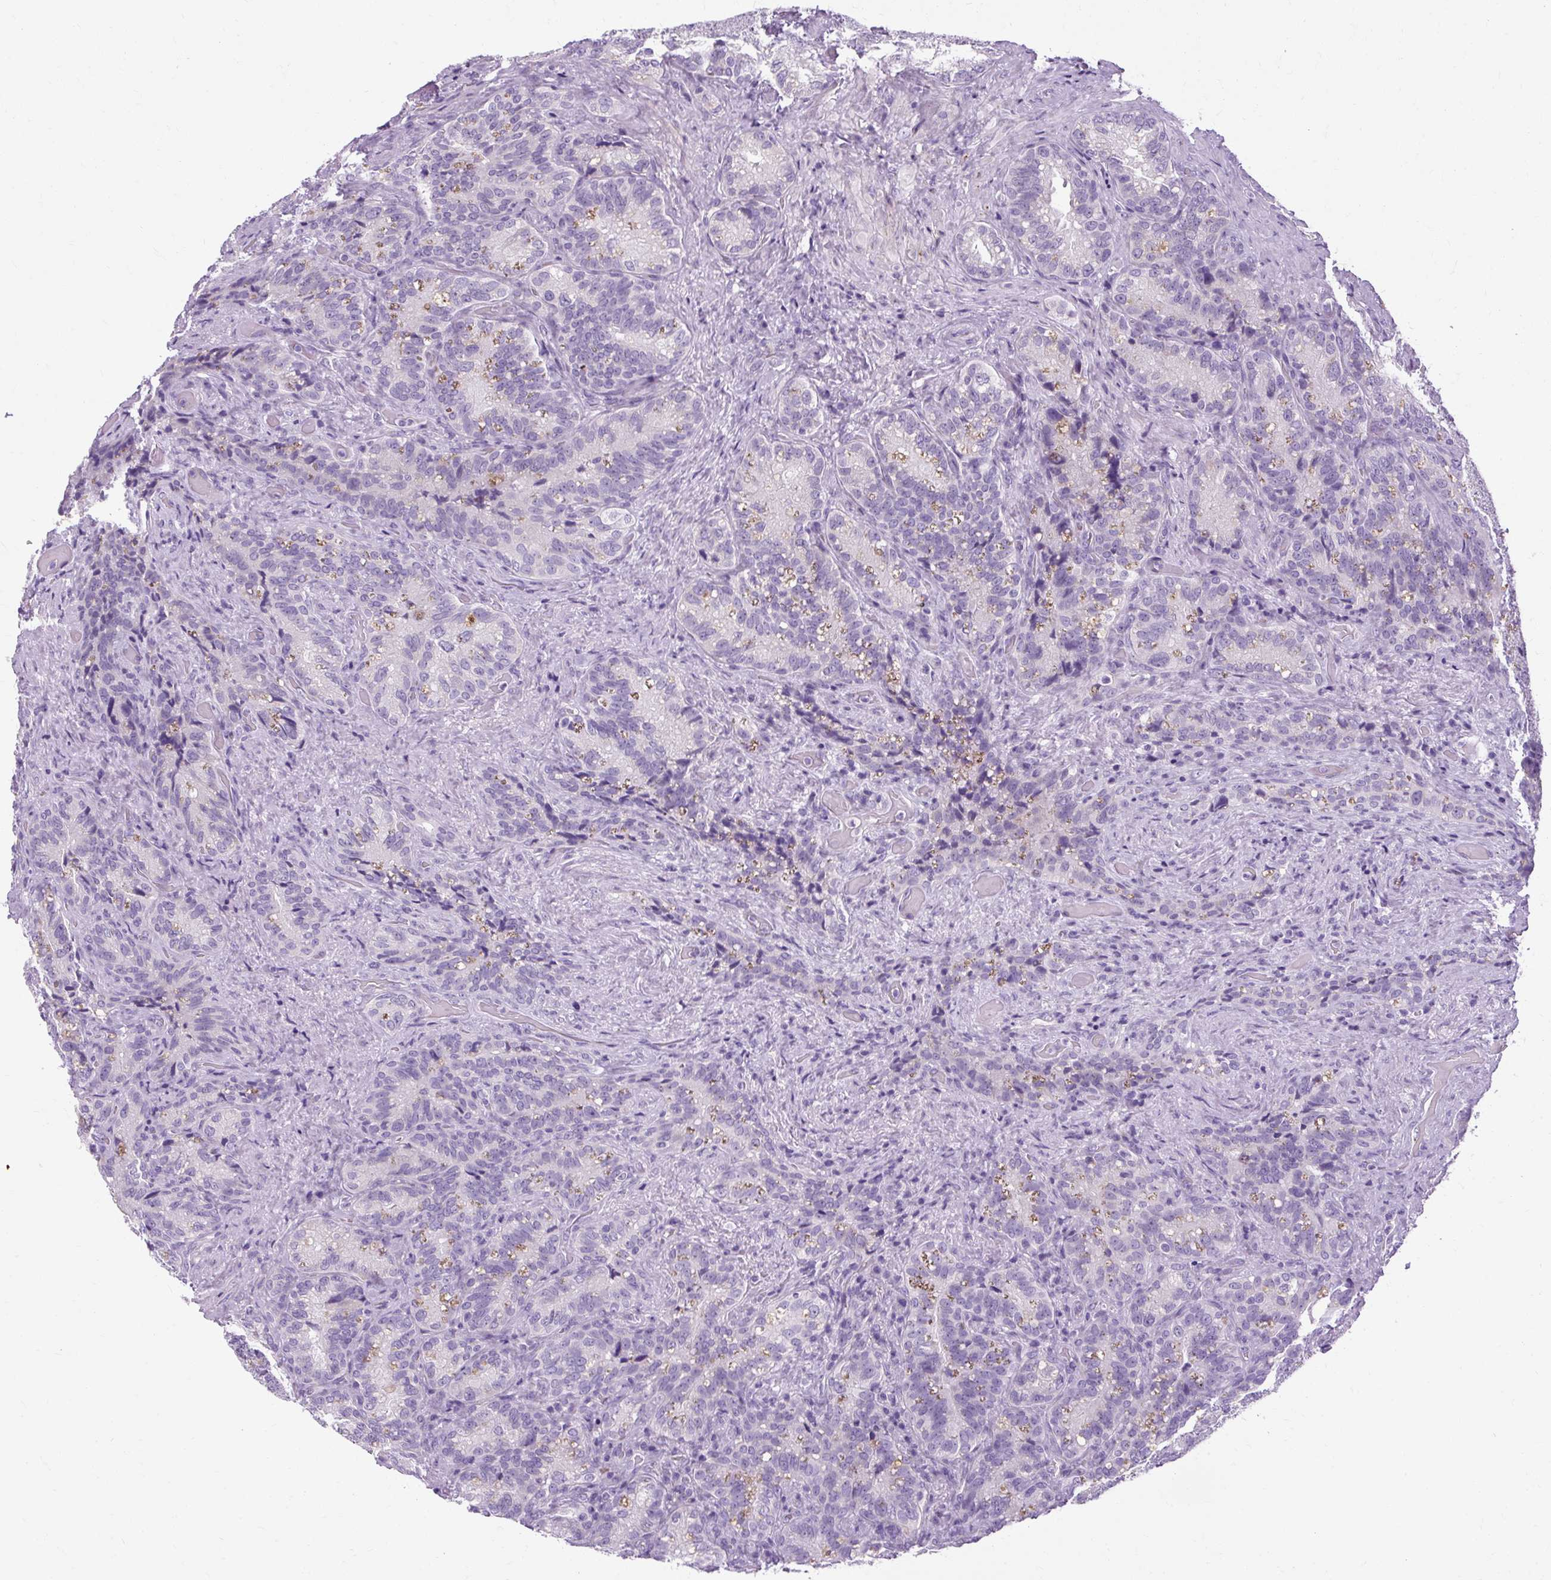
{"staining": {"intensity": "moderate", "quantity": "<25%", "location": "cytoplasmic/membranous"}, "tissue": "seminal vesicle", "cell_type": "Glandular cells", "image_type": "normal", "snomed": [{"axis": "morphology", "description": "Normal tissue, NOS"}, {"axis": "topography", "description": "Seminal veicle"}], "caption": "Moderate cytoplasmic/membranous staining is present in about <25% of glandular cells in normal seminal vesicle. Nuclei are stained in blue.", "gene": "B3GNT4", "patient": {"sex": "male", "age": 68}}